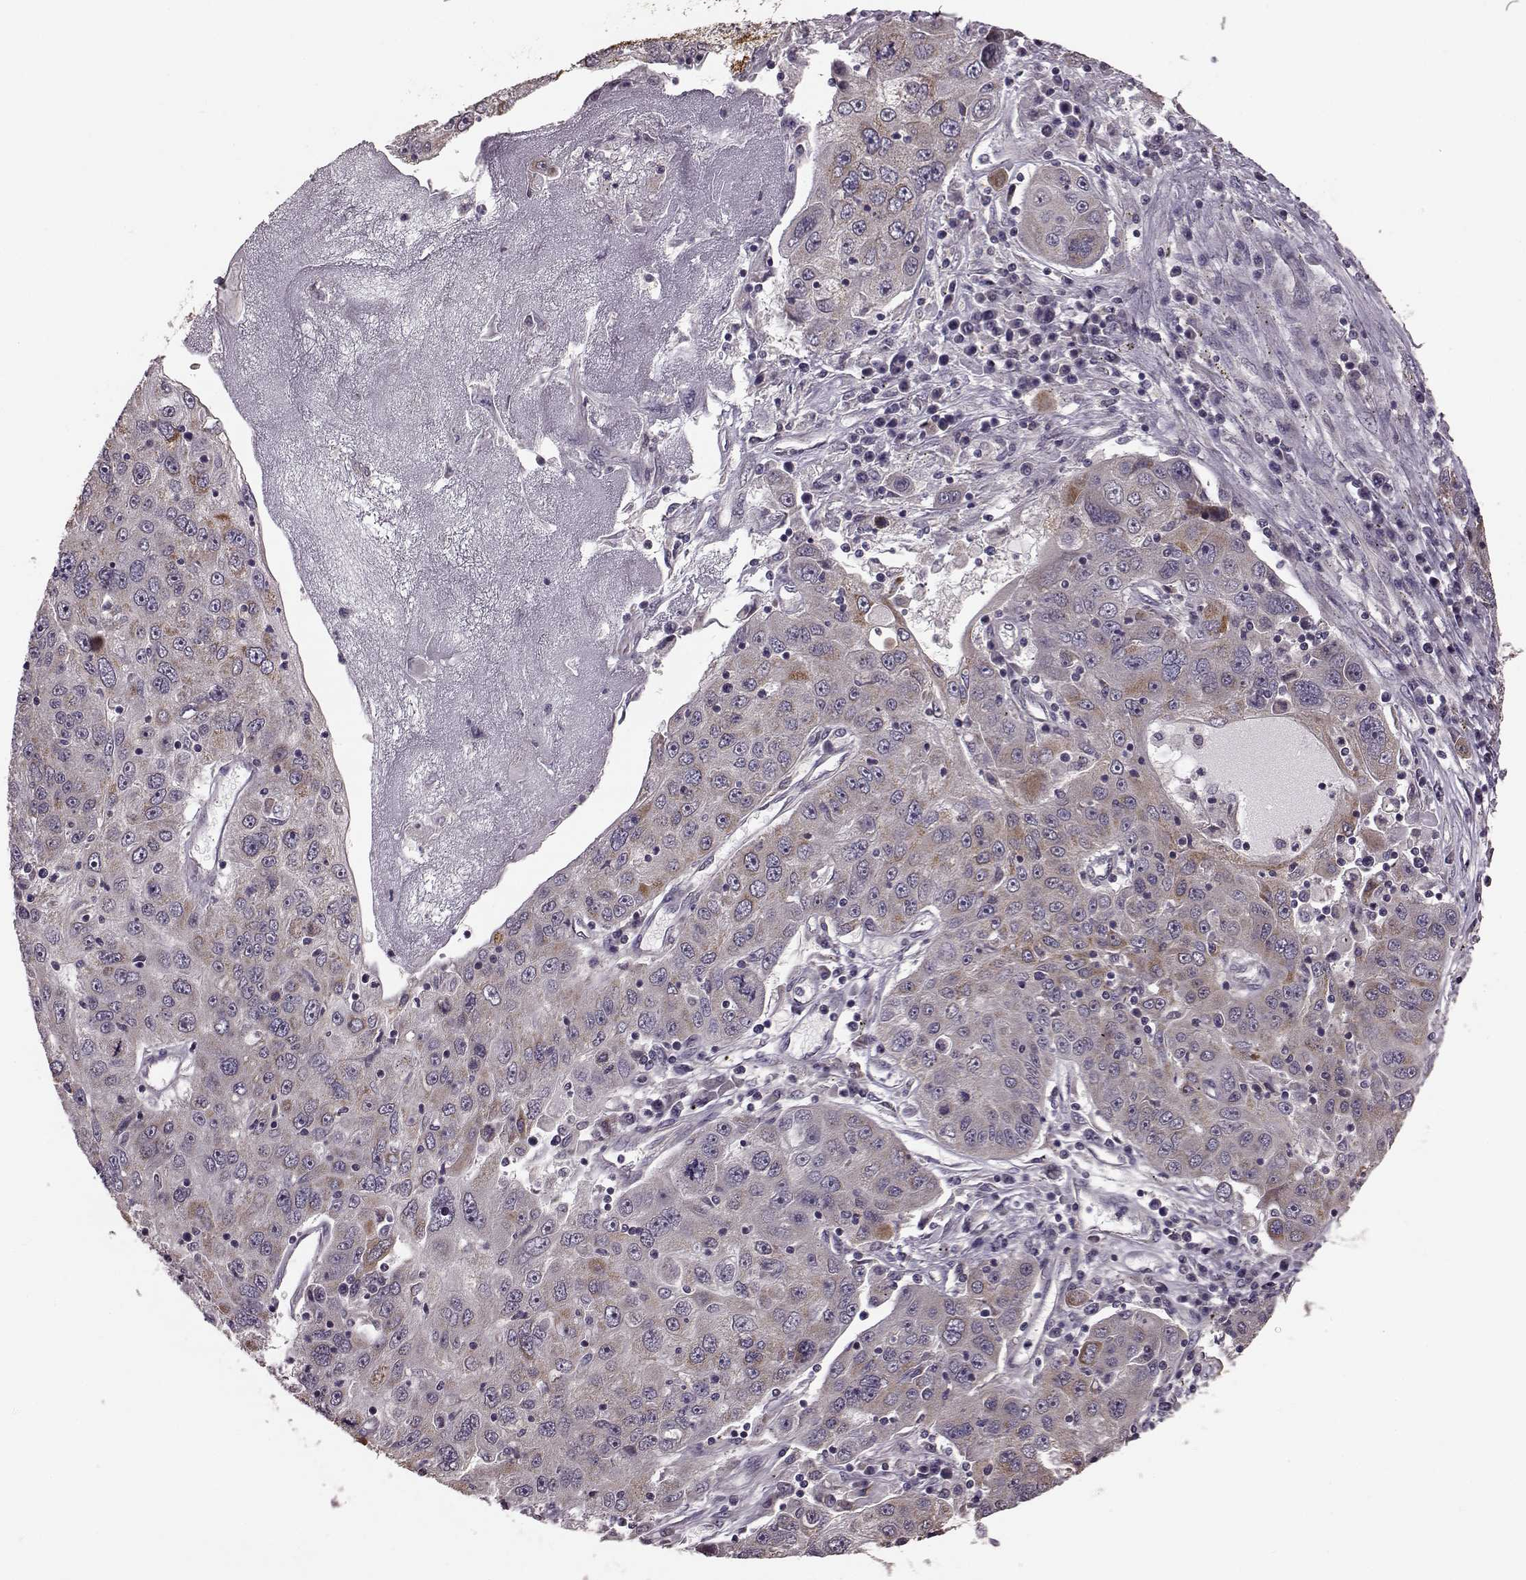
{"staining": {"intensity": "moderate", "quantity": "<25%", "location": "cytoplasmic/membranous"}, "tissue": "stomach cancer", "cell_type": "Tumor cells", "image_type": "cancer", "snomed": [{"axis": "morphology", "description": "Adenocarcinoma, NOS"}, {"axis": "topography", "description": "Stomach"}], "caption": "Adenocarcinoma (stomach) was stained to show a protein in brown. There is low levels of moderate cytoplasmic/membranous positivity in about <25% of tumor cells. (brown staining indicates protein expression, while blue staining denotes nuclei).", "gene": "PUDP", "patient": {"sex": "male", "age": 56}}